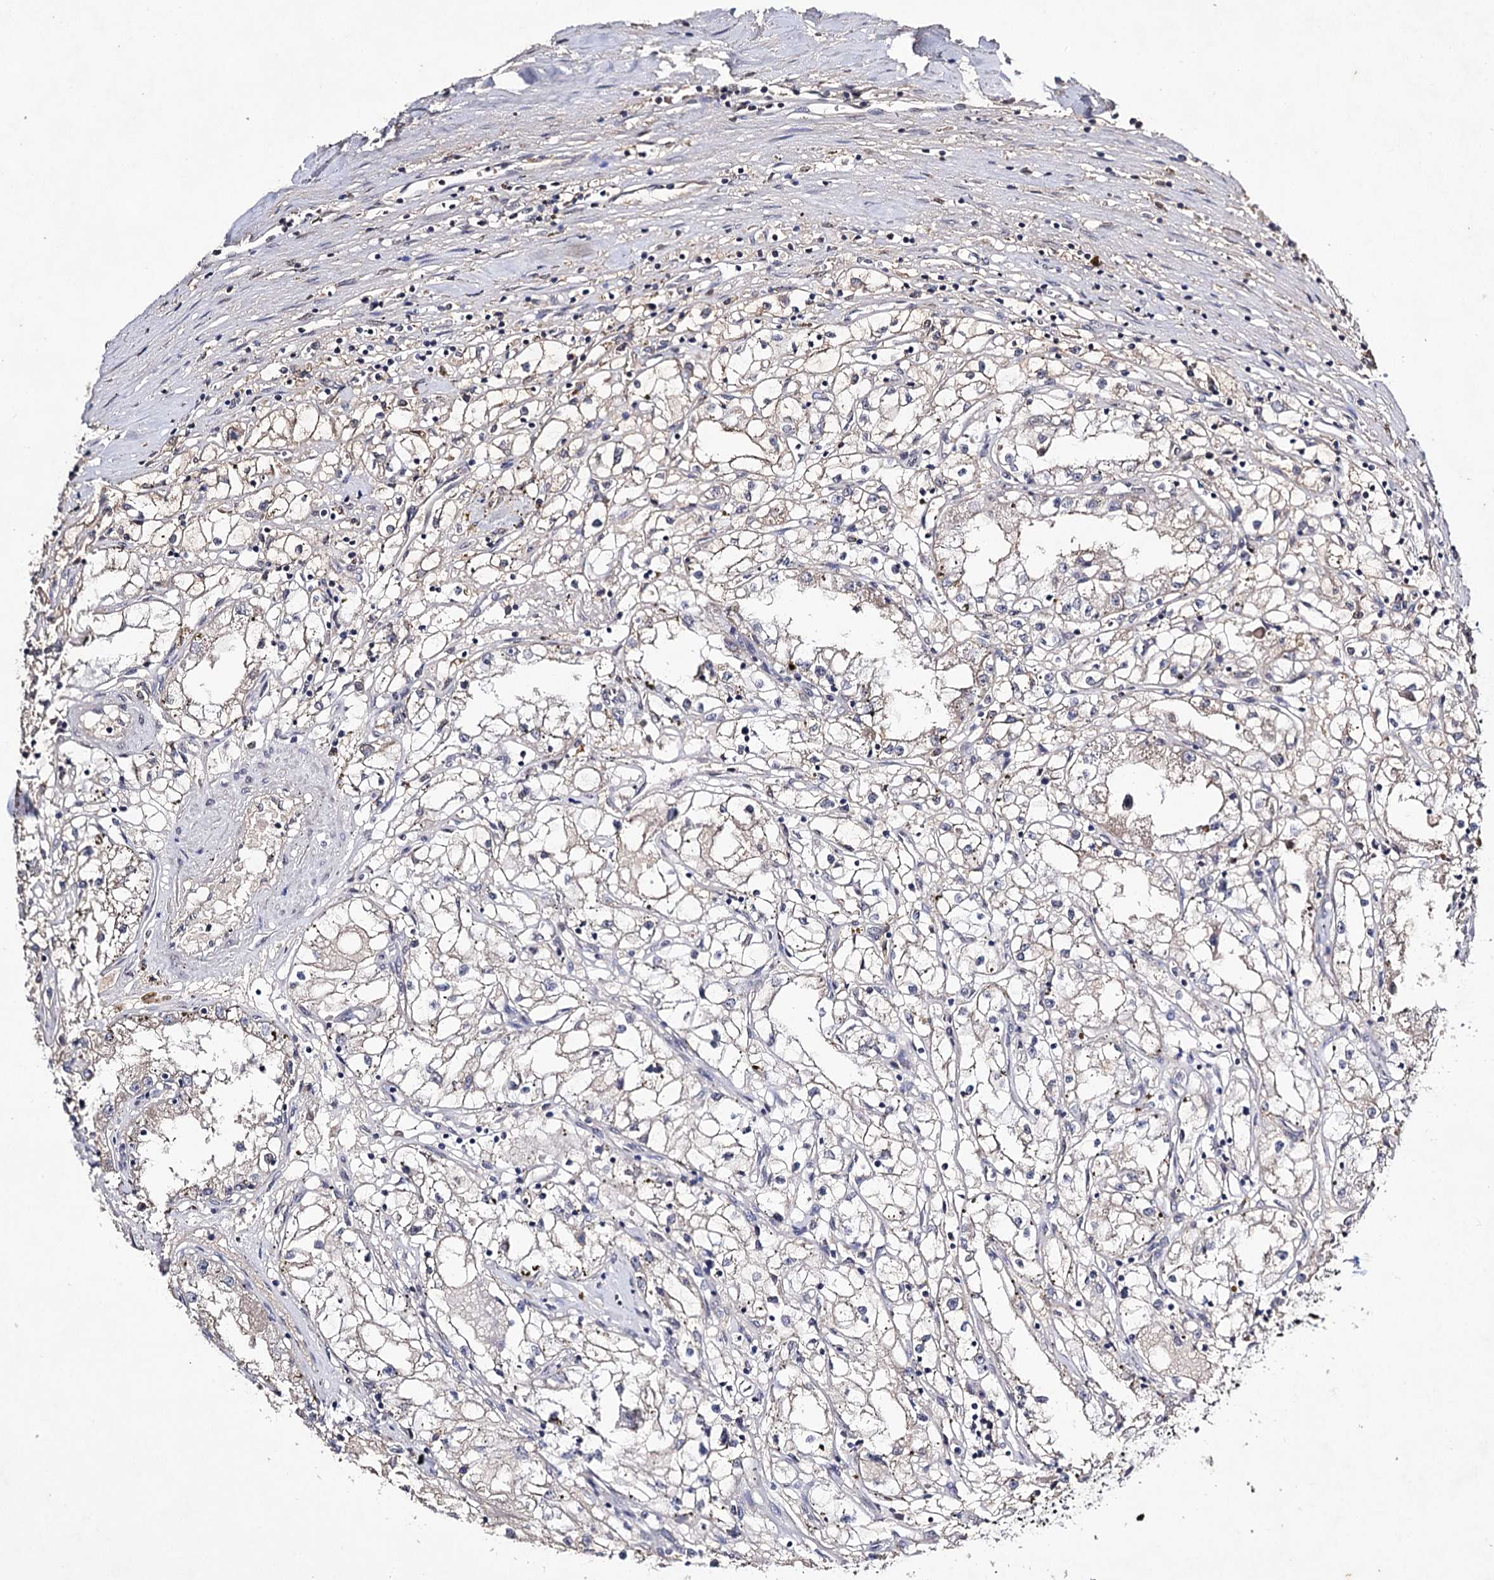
{"staining": {"intensity": "weak", "quantity": "<25%", "location": "cytoplasmic/membranous"}, "tissue": "renal cancer", "cell_type": "Tumor cells", "image_type": "cancer", "snomed": [{"axis": "morphology", "description": "Adenocarcinoma, NOS"}, {"axis": "topography", "description": "Kidney"}], "caption": "An image of adenocarcinoma (renal) stained for a protein shows no brown staining in tumor cells.", "gene": "PLIN1", "patient": {"sex": "male", "age": 56}}